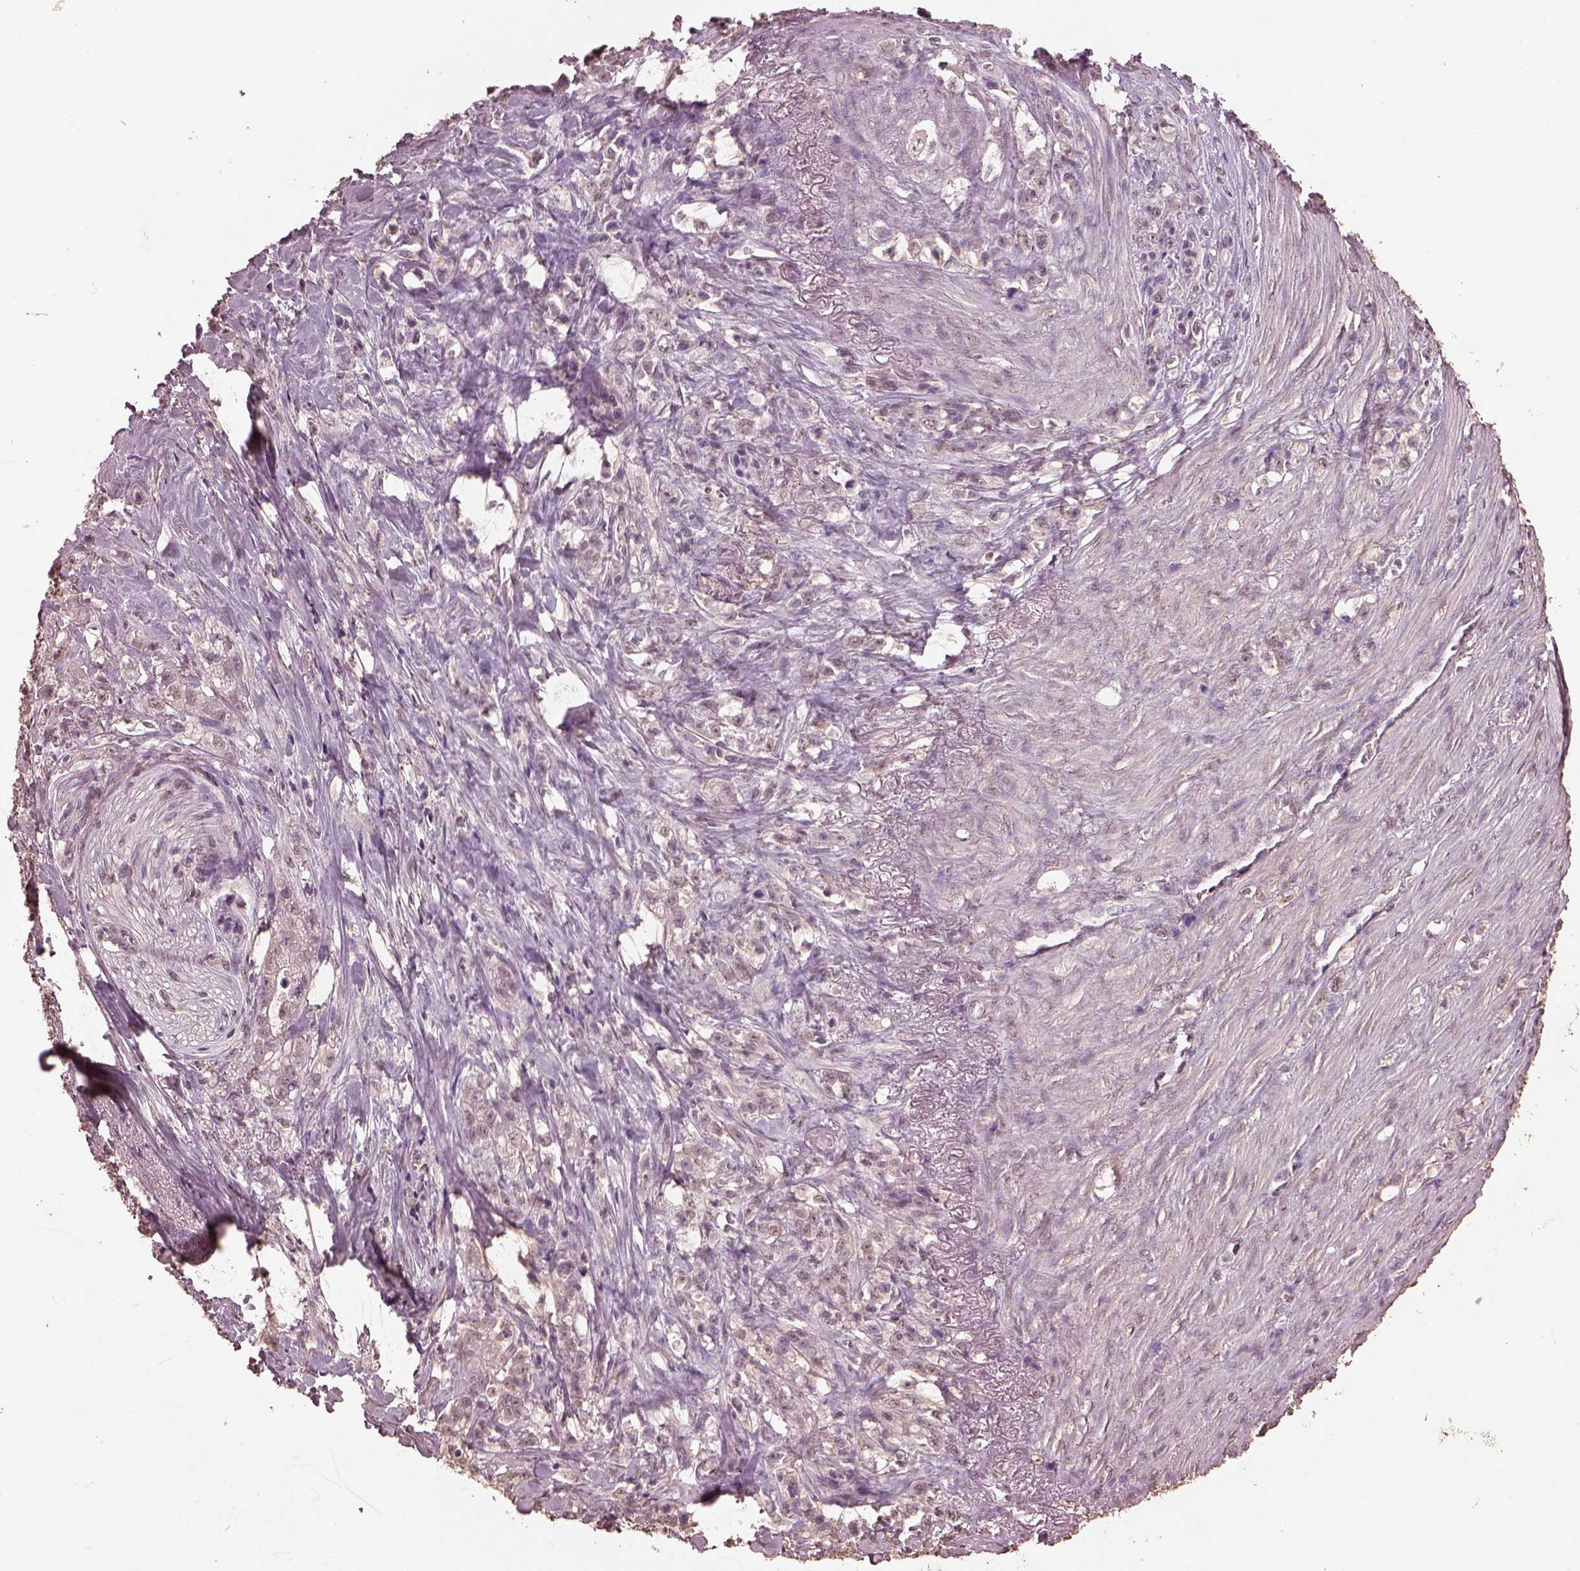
{"staining": {"intensity": "negative", "quantity": "none", "location": "none"}, "tissue": "stomach cancer", "cell_type": "Tumor cells", "image_type": "cancer", "snomed": [{"axis": "morphology", "description": "Adenocarcinoma, NOS"}, {"axis": "topography", "description": "Stomach, lower"}], "caption": "DAB immunohistochemical staining of stomach cancer shows no significant positivity in tumor cells.", "gene": "CPT1C", "patient": {"sex": "male", "age": 88}}